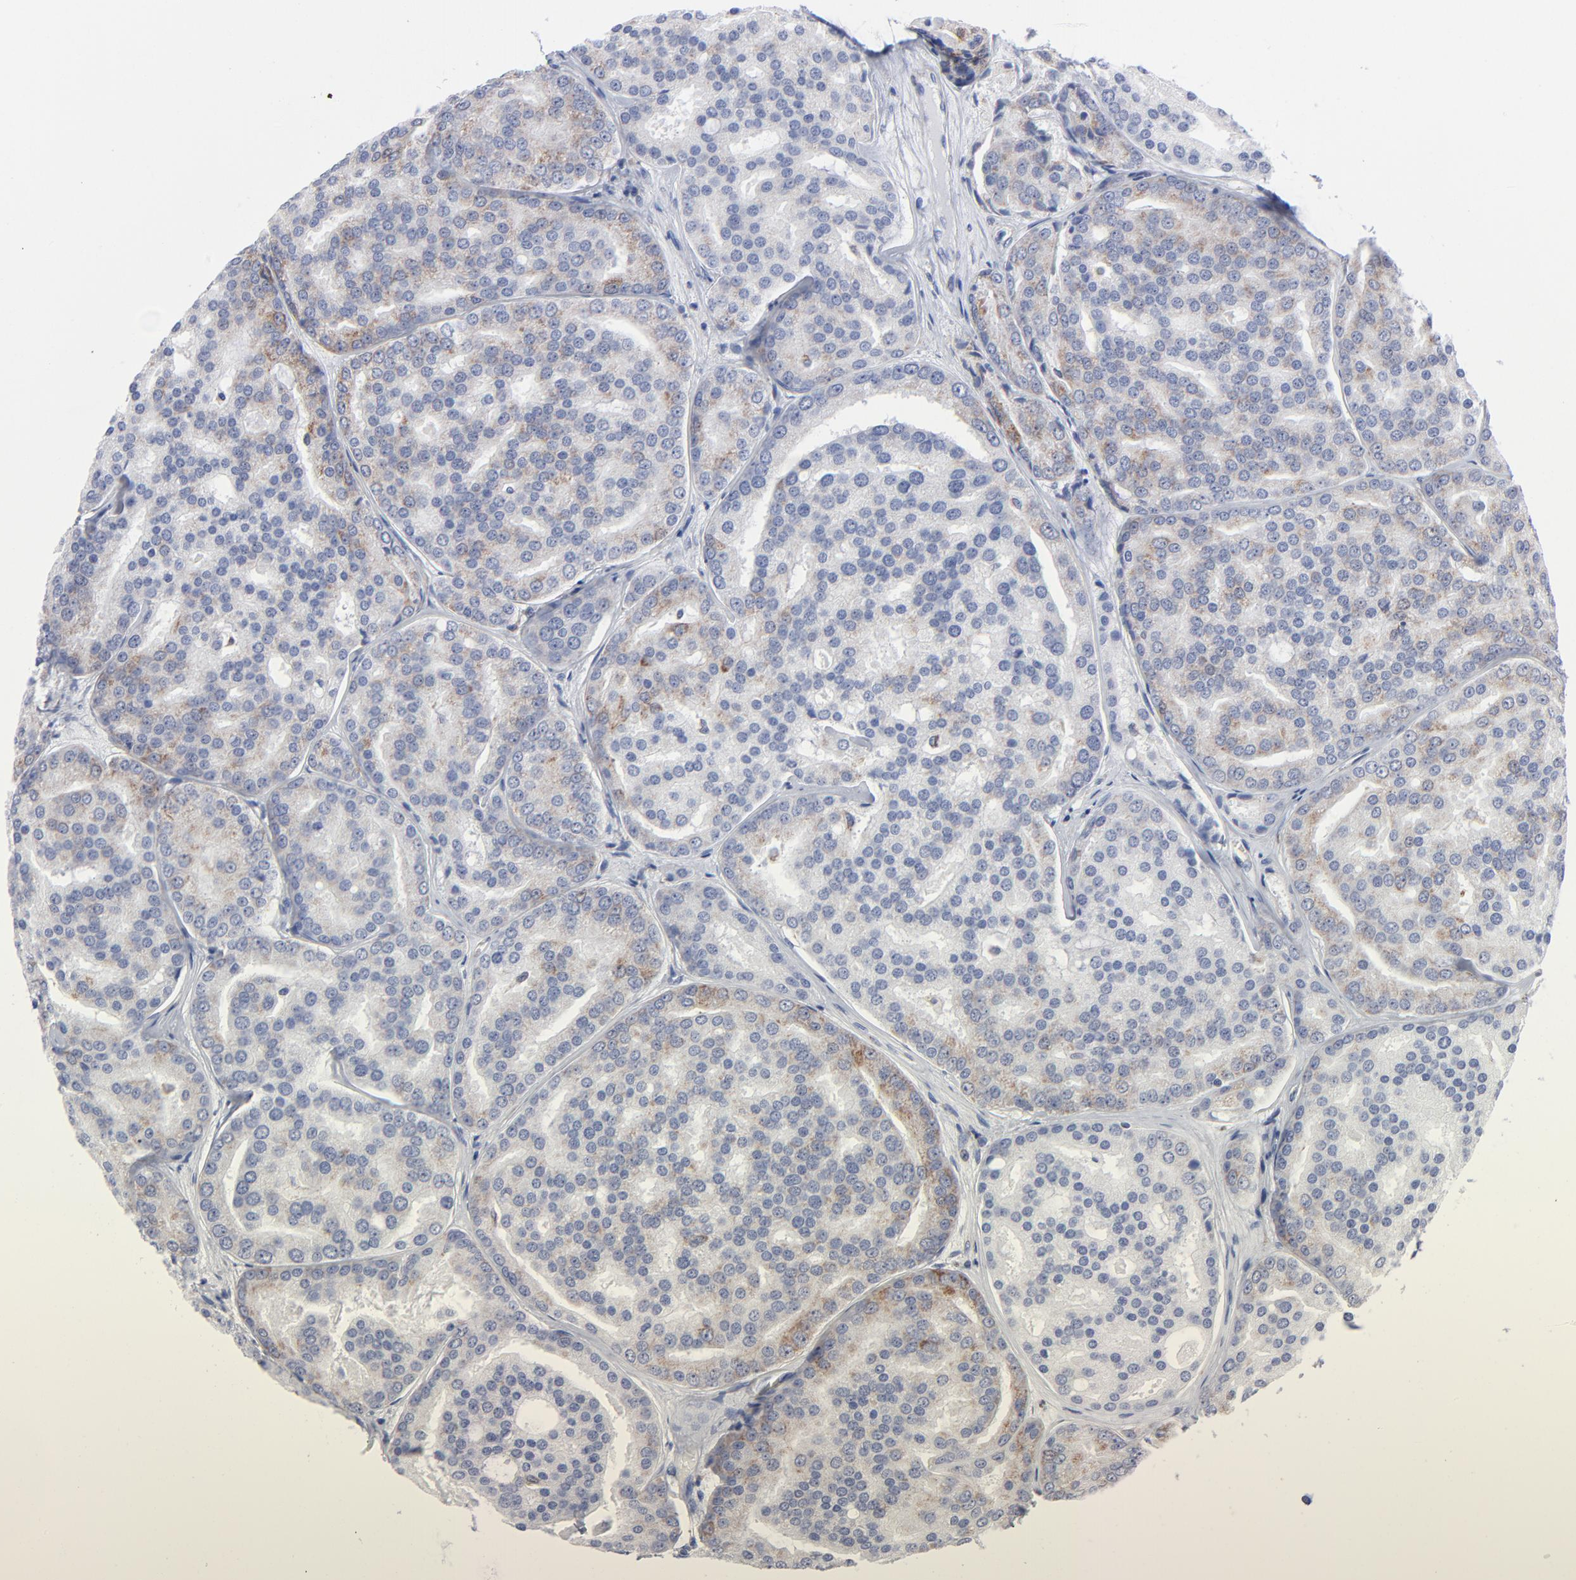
{"staining": {"intensity": "weak", "quantity": "<25%", "location": "cytoplasmic/membranous"}, "tissue": "prostate cancer", "cell_type": "Tumor cells", "image_type": "cancer", "snomed": [{"axis": "morphology", "description": "Adenocarcinoma, High grade"}, {"axis": "topography", "description": "Prostate"}], "caption": "The immunohistochemistry histopathology image has no significant expression in tumor cells of prostate high-grade adenocarcinoma tissue.", "gene": "CHCHD10", "patient": {"sex": "male", "age": 64}}